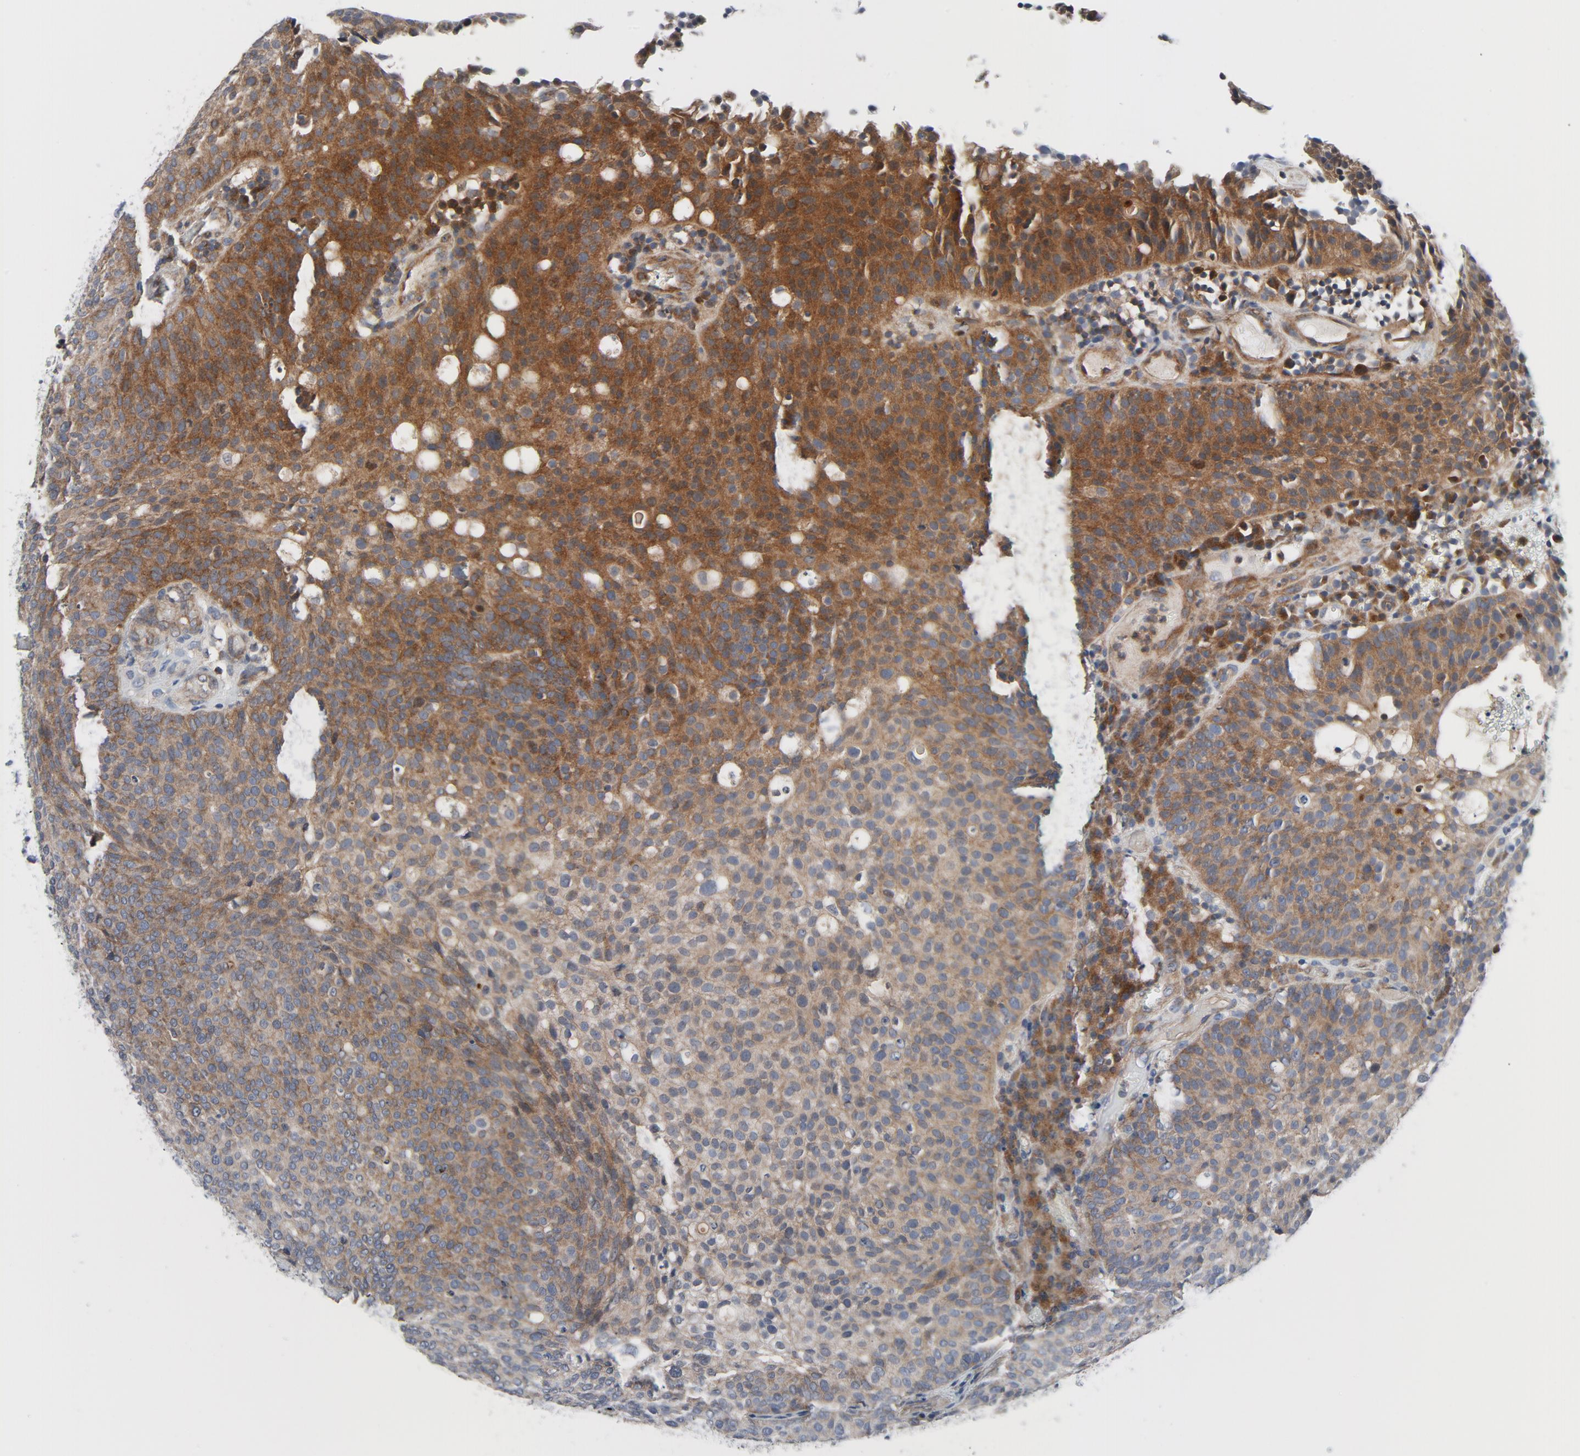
{"staining": {"intensity": "moderate", "quantity": ">75%", "location": "cytoplasmic/membranous"}, "tissue": "urothelial cancer", "cell_type": "Tumor cells", "image_type": "cancer", "snomed": [{"axis": "morphology", "description": "Urothelial carcinoma, Low grade"}, {"axis": "topography", "description": "Urinary bladder"}], "caption": "Protein staining reveals moderate cytoplasmic/membranous positivity in approximately >75% of tumor cells in urothelial cancer.", "gene": "TSG101", "patient": {"sex": "male", "age": 85}}